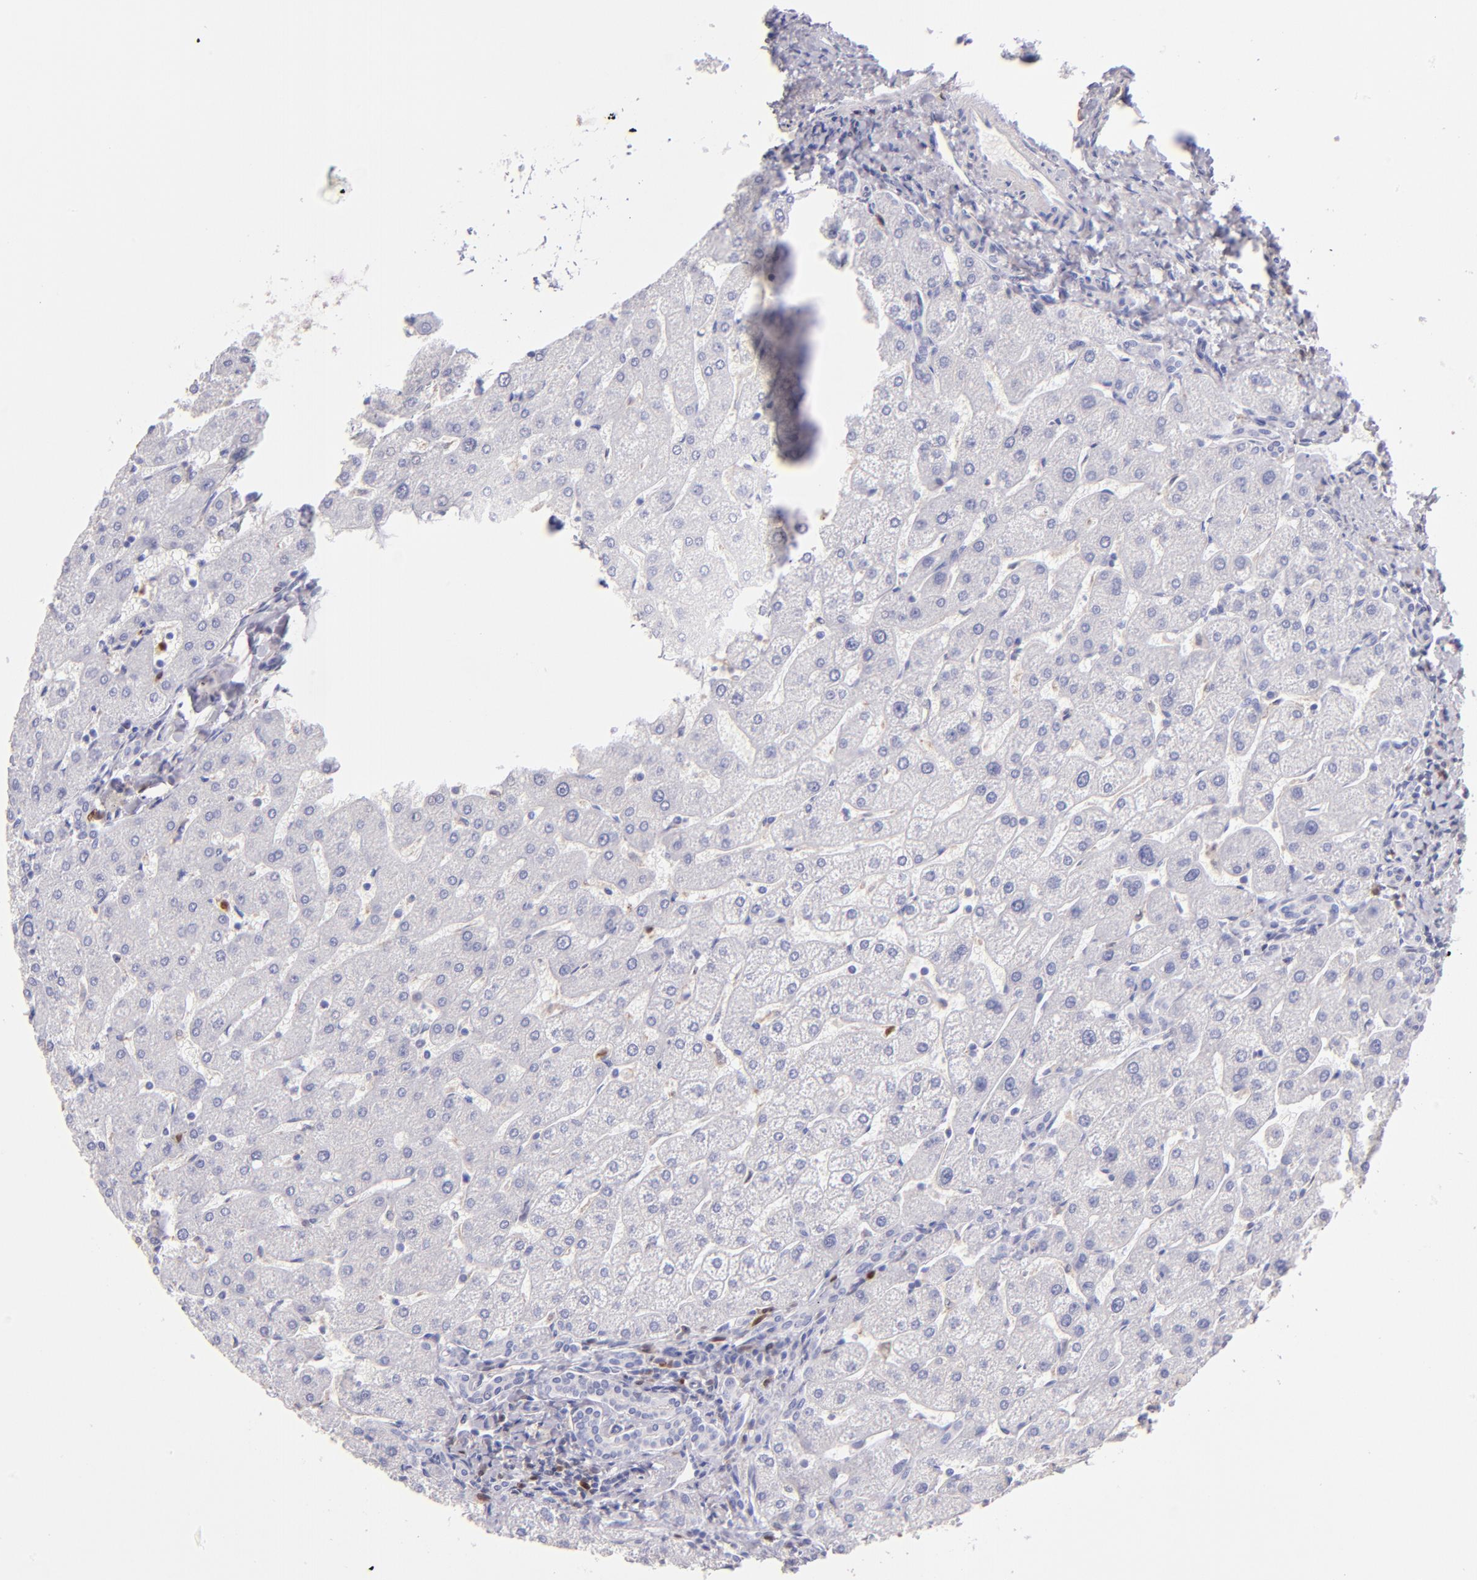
{"staining": {"intensity": "negative", "quantity": "none", "location": "none"}, "tissue": "liver", "cell_type": "Cholangiocytes", "image_type": "normal", "snomed": [{"axis": "morphology", "description": "Normal tissue, NOS"}, {"axis": "topography", "description": "Liver"}], "caption": "Immunohistochemistry (IHC) of unremarkable liver reveals no expression in cholangiocytes.", "gene": "IRF8", "patient": {"sex": "male", "age": 67}}